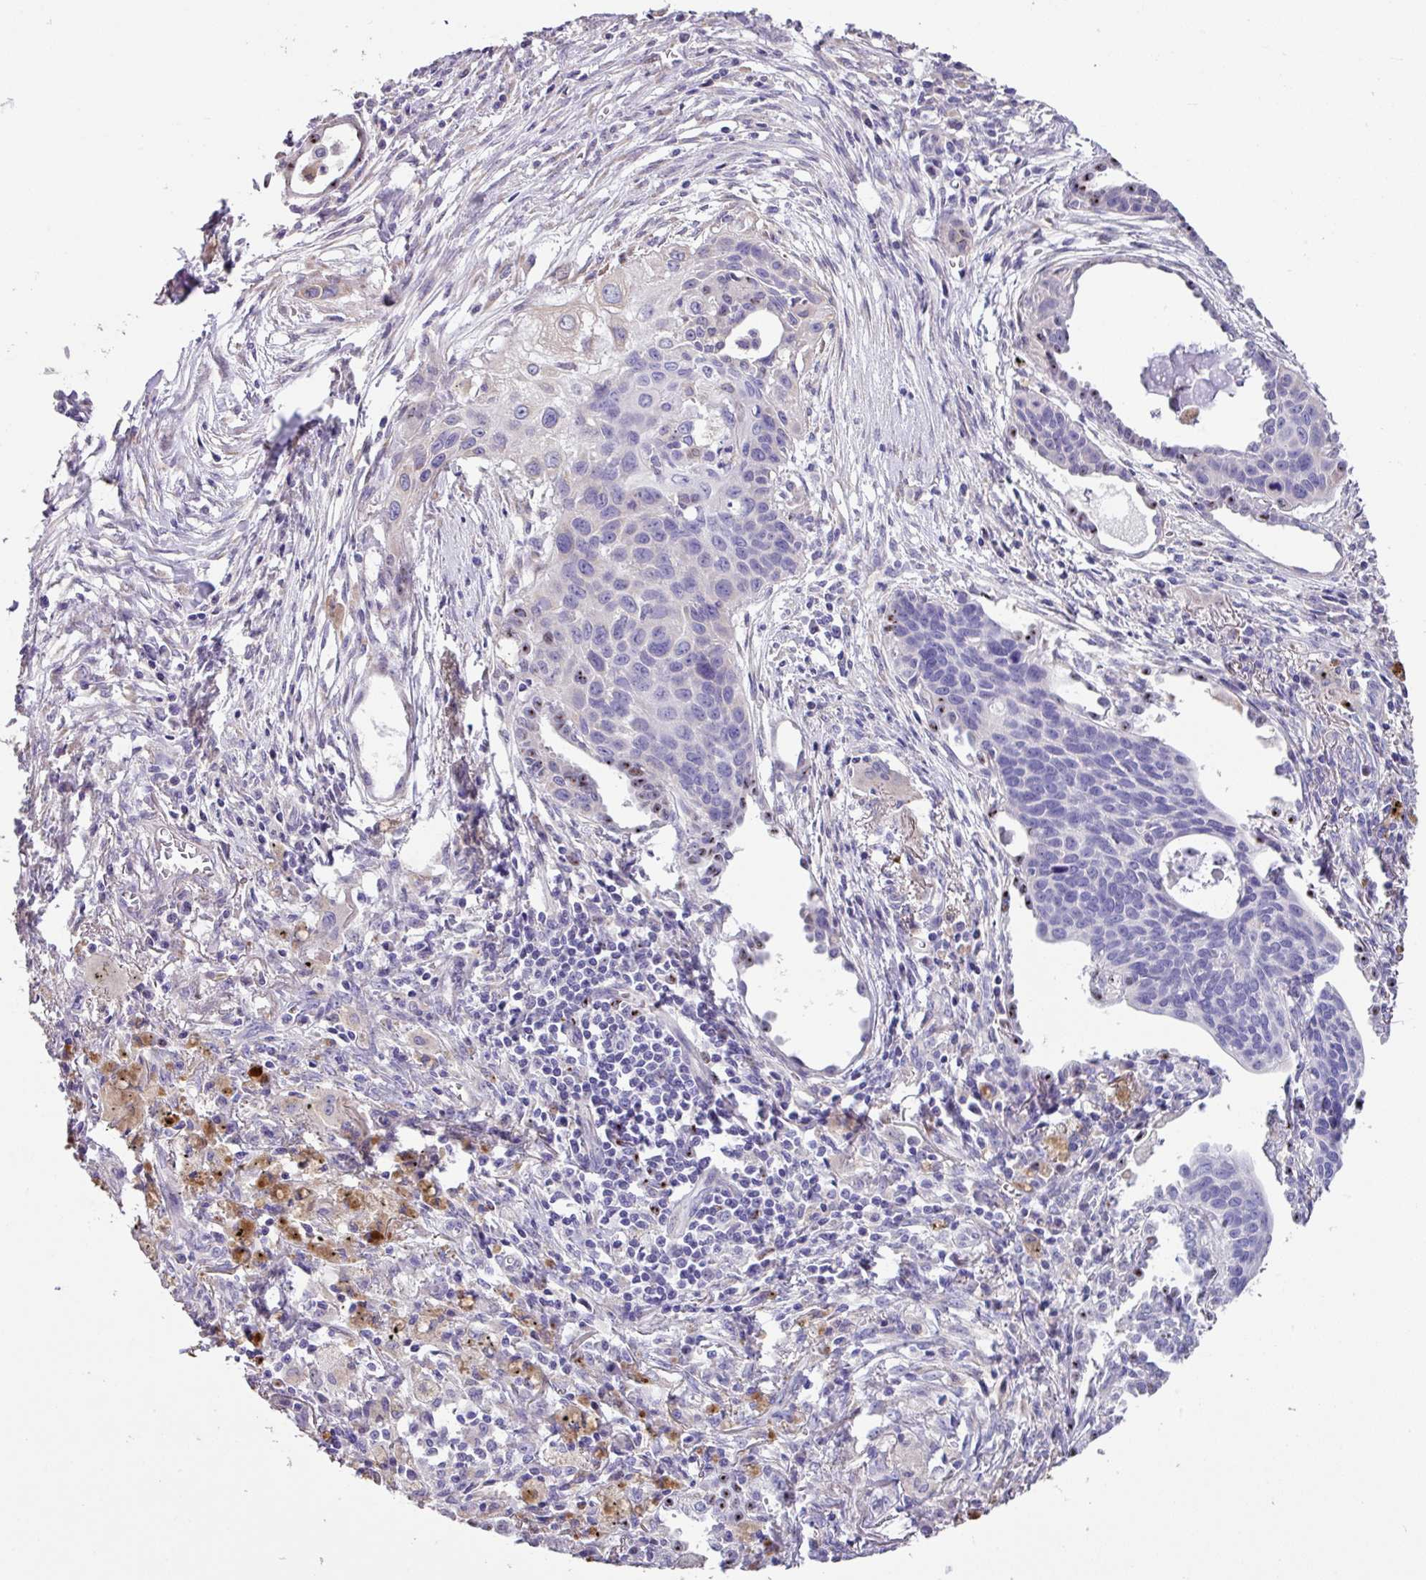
{"staining": {"intensity": "negative", "quantity": "none", "location": "none"}, "tissue": "lung cancer", "cell_type": "Tumor cells", "image_type": "cancer", "snomed": [{"axis": "morphology", "description": "Squamous cell carcinoma, NOS"}, {"axis": "topography", "description": "Lung"}], "caption": "This is a histopathology image of IHC staining of lung squamous cell carcinoma, which shows no positivity in tumor cells. The staining was performed using DAB to visualize the protein expression in brown, while the nuclei were stained in blue with hematoxylin (Magnification: 20x).", "gene": "ZG16", "patient": {"sex": "male", "age": 71}}